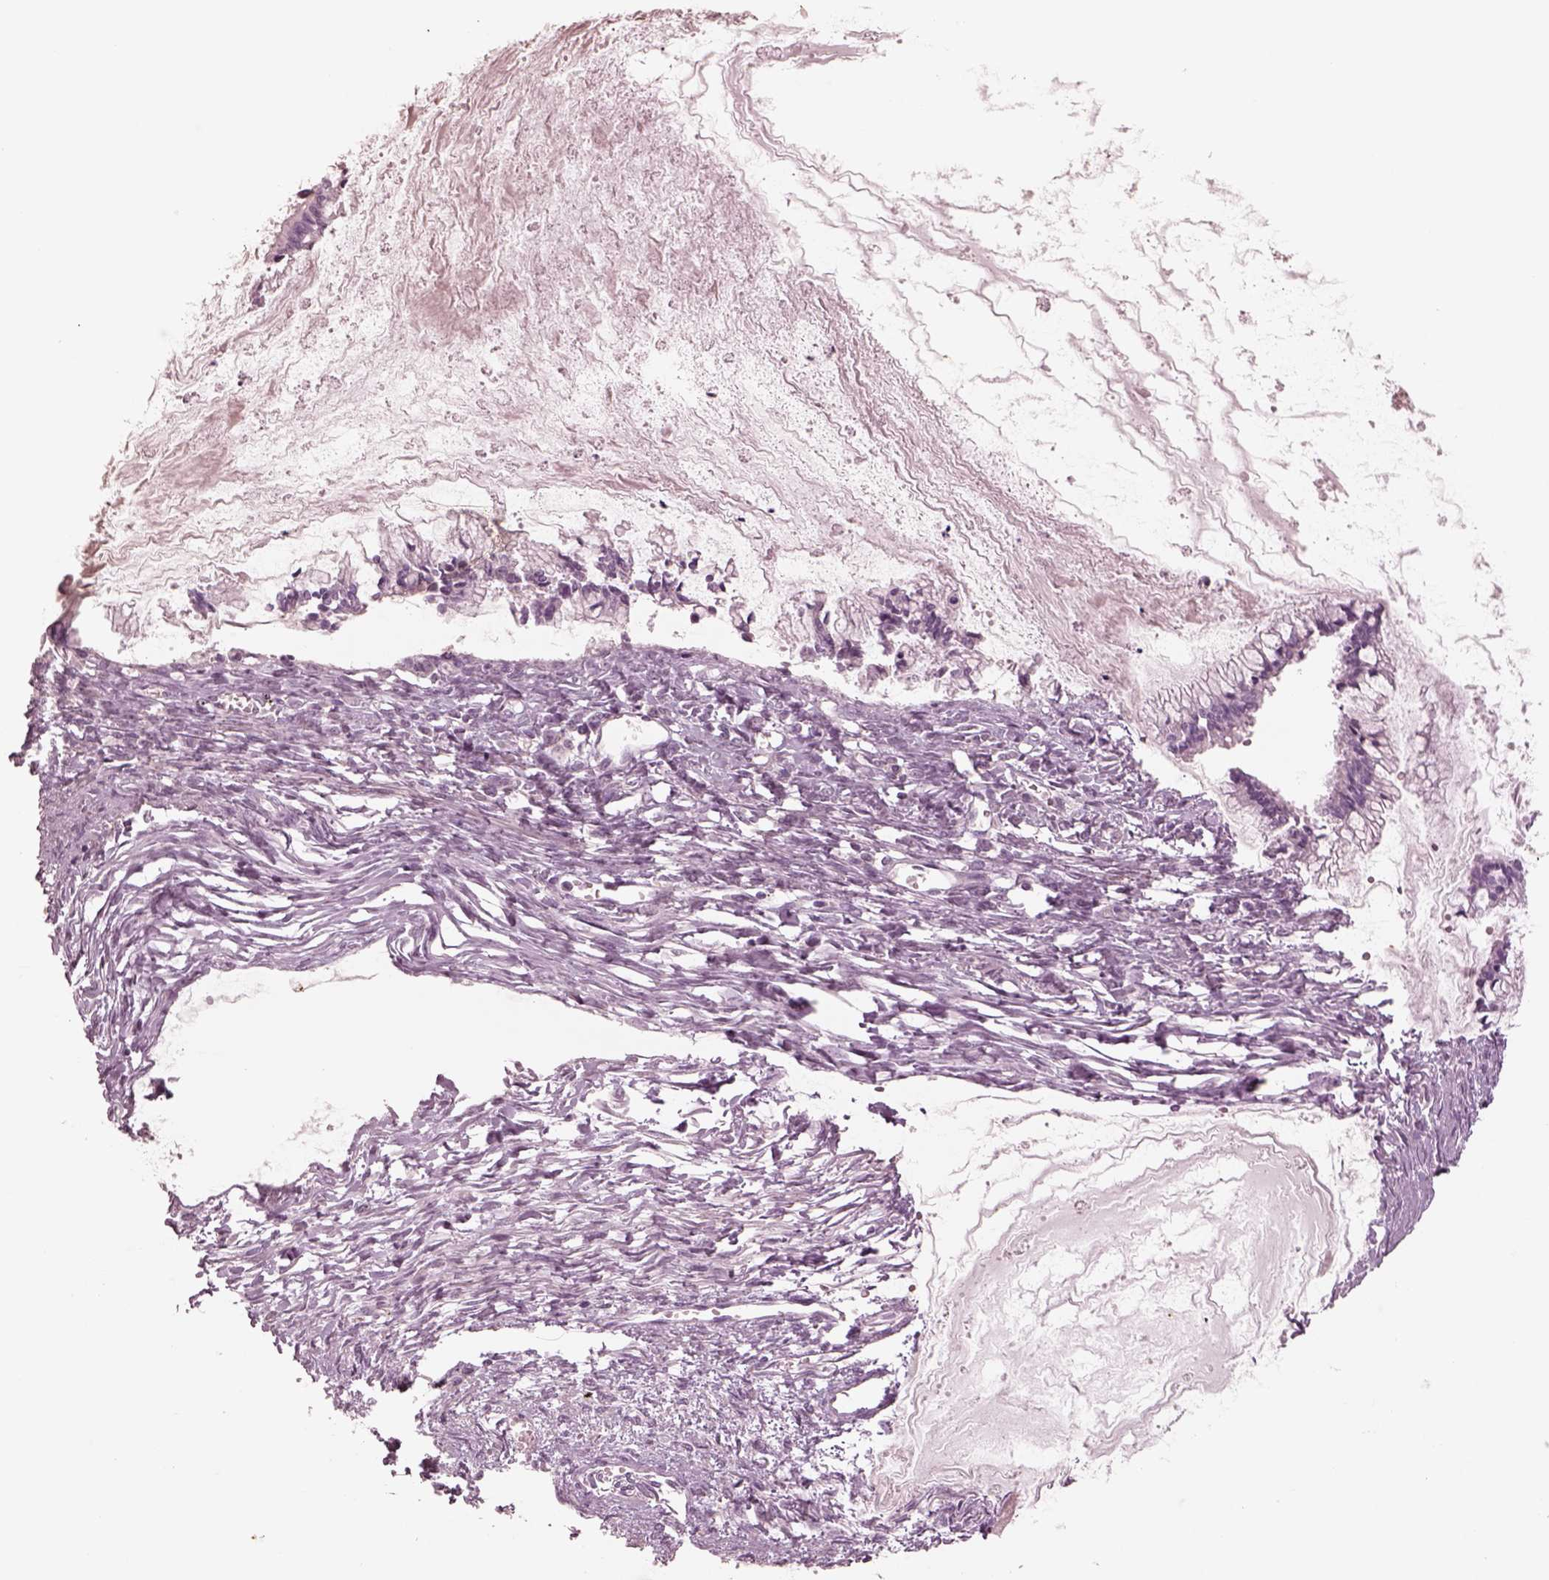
{"staining": {"intensity": "negative", "quantity": "none", "location": "none"}, "tissue": "ovarian cancer", "cell_type": "Tumor cells", "image_type": "cancer", "snomed": [{"axis": "morphology", "description": "Cystadenocarcinoma, mucinous, NOS"}, {"axis": "topography", "description": "Ovary"}], "caption": "The photomicrograph demonstrates no staining of tumor cells in ovarian mucinous cystadenocarcinoma.", "gene": "DNAAF9", "patient": {"sex": "female", "age": 67}}